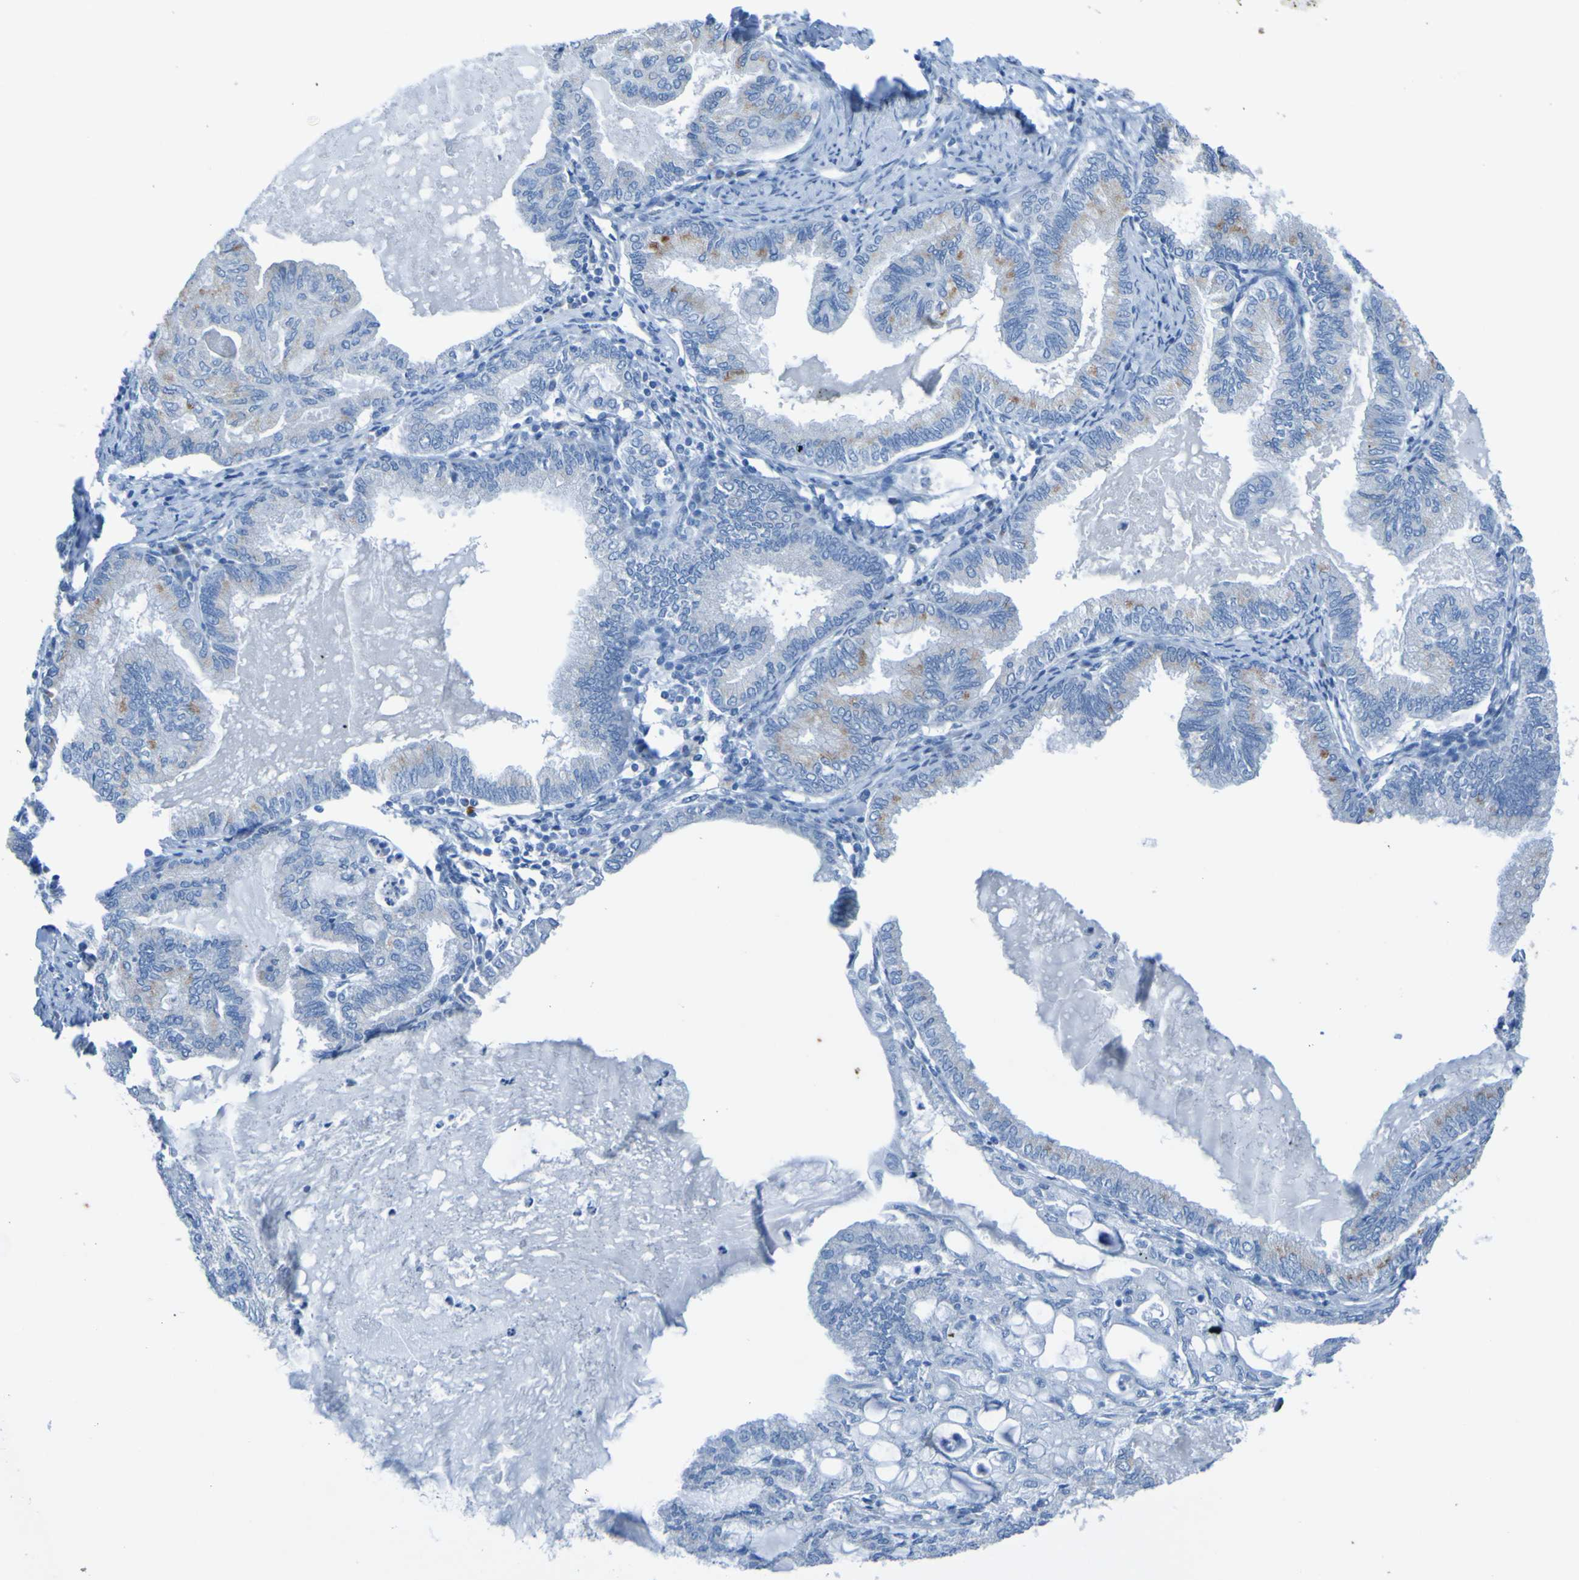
{"staining": {"intensity": "moderate", "quantity": "<25%", "location": "cytoplasmic/membranous"}, "tissue": "endometrial cancer", "cell_type": "Tumor cells", "image_type": "cancer", "snomed": [{"axis": "morphology", "description": "Adenocarcinoma, NOS"}, {"axis": "topography", "description": "Endometrium"}], "caption": "Tumor cells demonstrate moderate cytoplasmic/membranous staining in about <25% of cells in endometrial adenocarcinoma.", "gene": "ACMSD", "patient": {"sex": "female", "age": 86}}